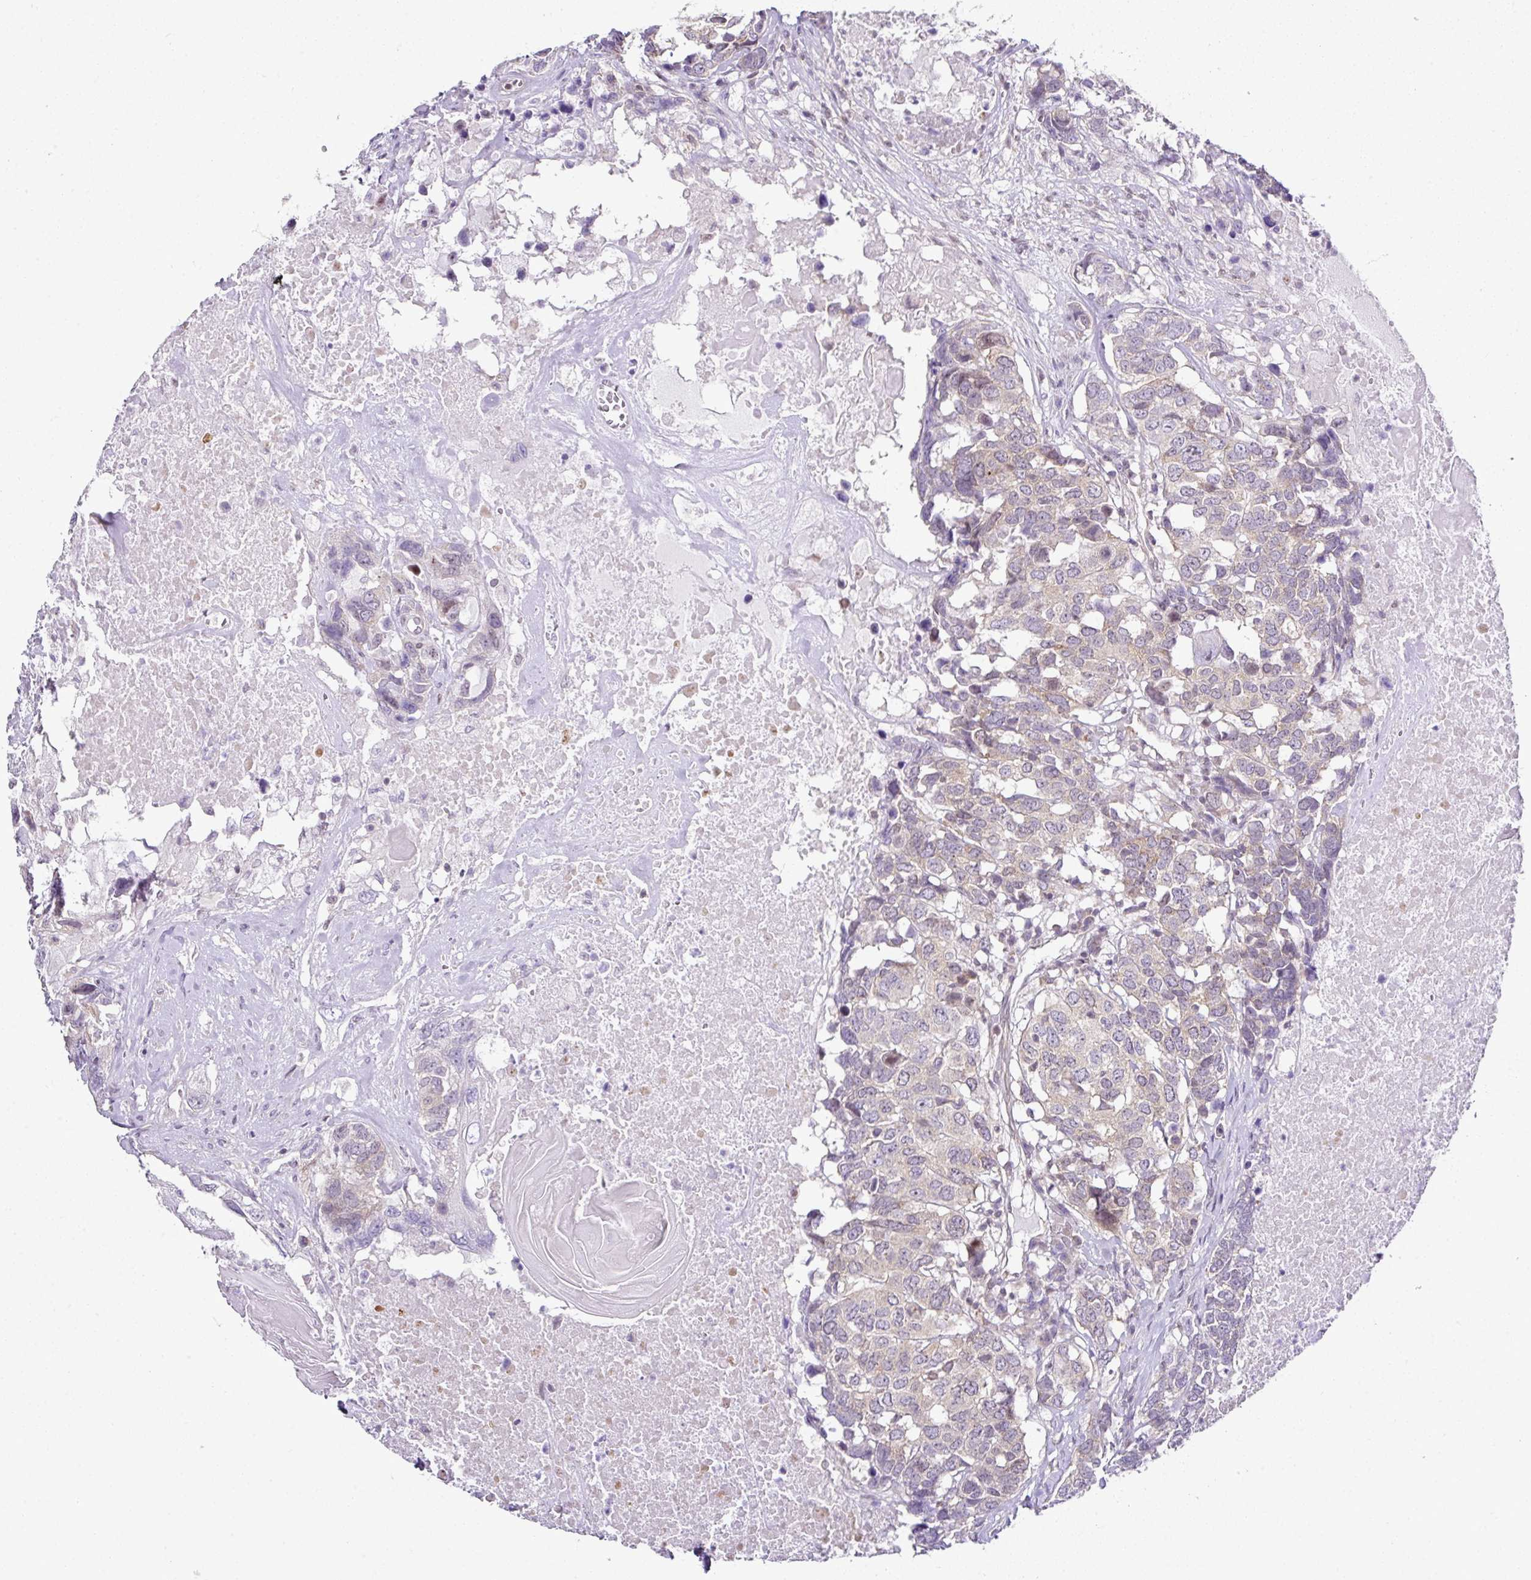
{"staining": {"intensity": "negative", "quantity": "none", "location": "none"}, "tissue": "head and neck cancer", "cell_type": "Tumor cells", "image_type": "cancer", "snomed": [{"axis": "morphology", "description": "Squamous cell carcinoma, NOS"}, {"axis": "topography", "description": "Head-Neck"}], "caption": "This is an immunohistochemistry (IHC) histopathology image of human squamous cell carcinoma (head and neck). There is no positivity in tumor cells.", "gene": "FAM32A", "patient": {"sex": "male", "age": 66}}